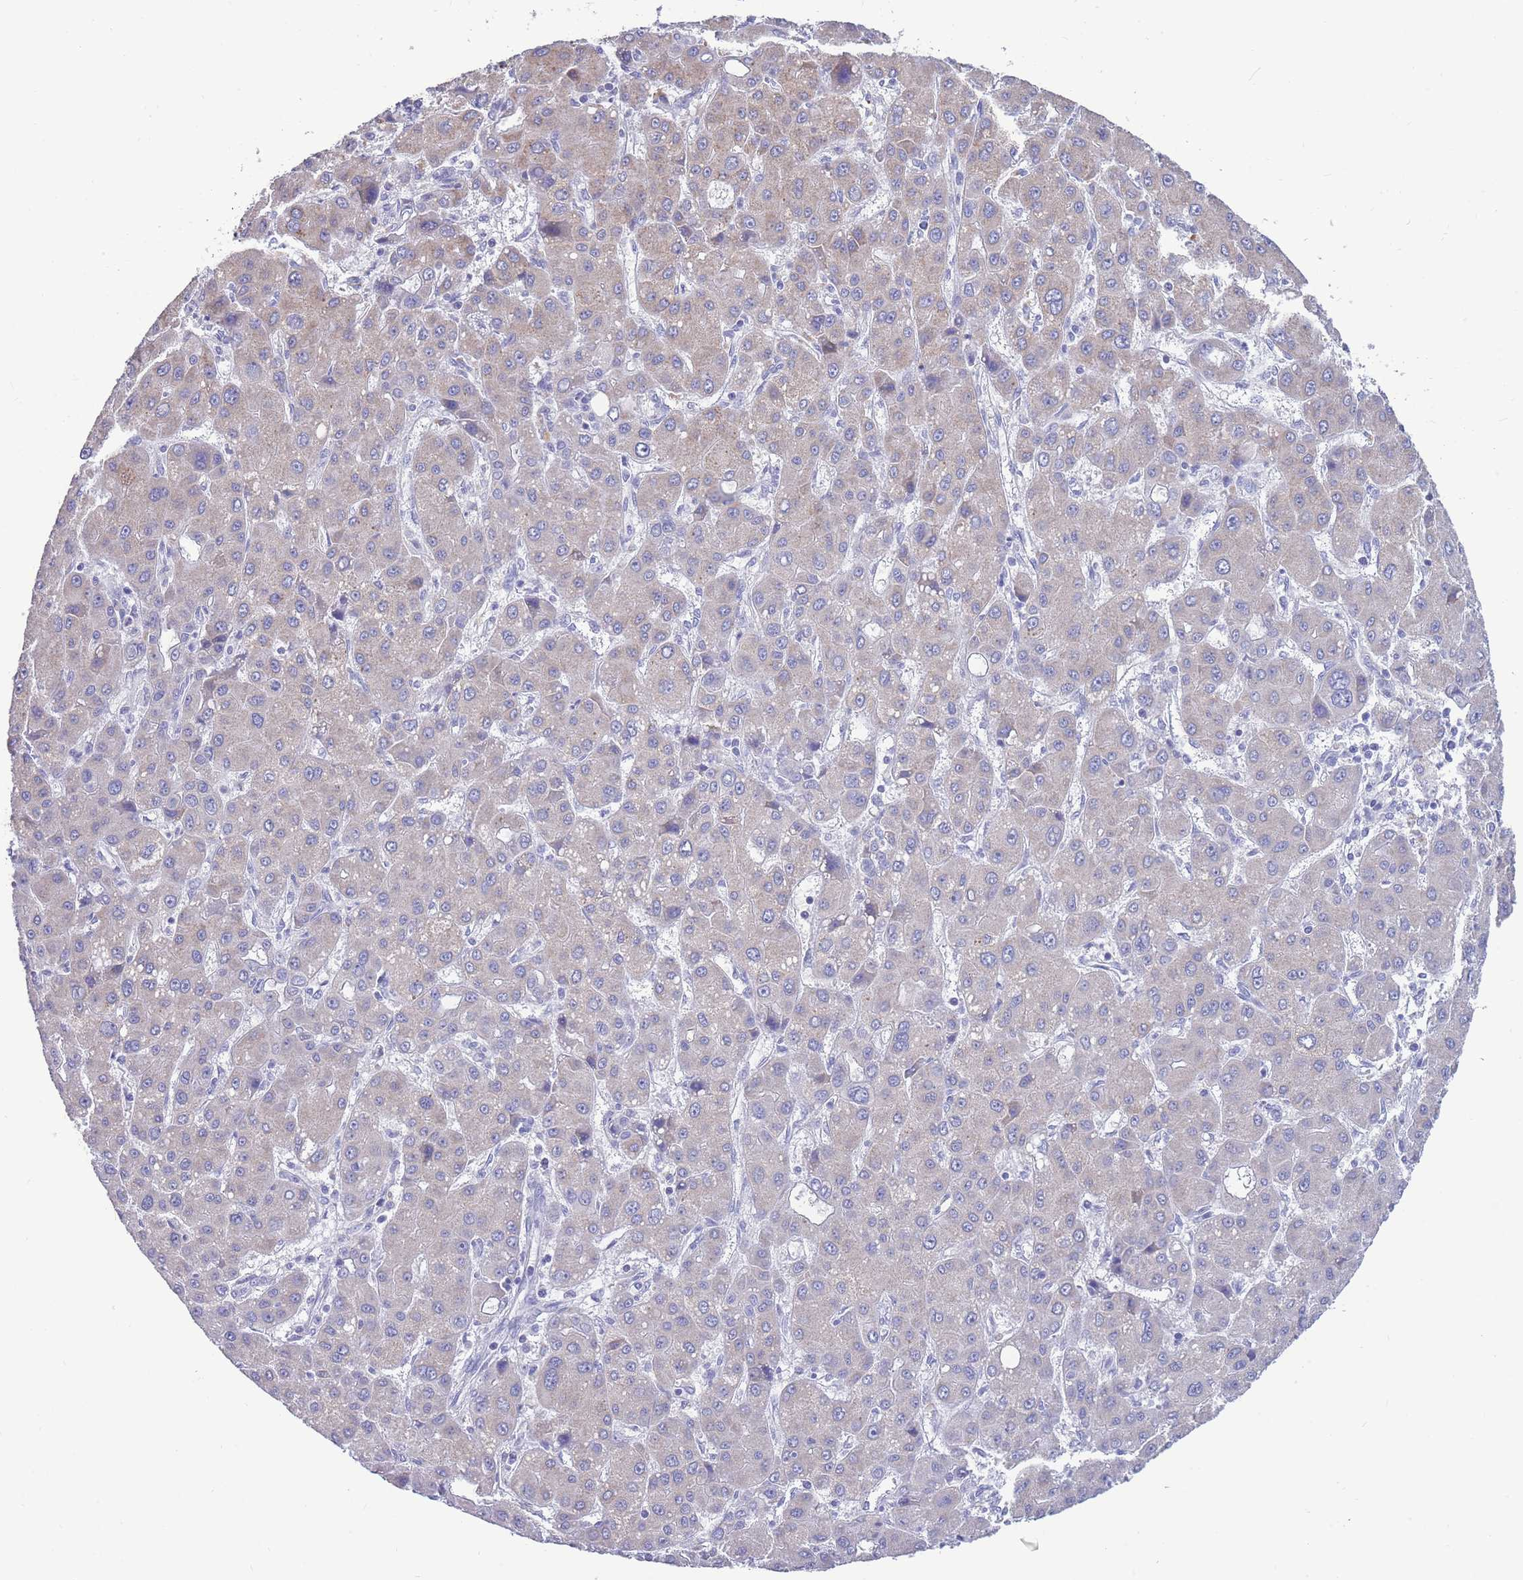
{"staining": {"intensity": "weak", "quantity": "<25%", "location": "cytoplasmic/membranous"}, "tissue": "liver cancer", "cell_type": "Tumor cells", "image_type": "cancer", "snomed": [{"axis": "morphology", "description": "Carcinoma, Hepatocellular, NOS"}, {"axis": "topography", "description": "Liver"}], "caption": "Tumor cells are negative for protein expression in human hepatocellular carcinoma (liver).", "gene": "INTS2", "patient": {"sex": "male", "age": 55}}